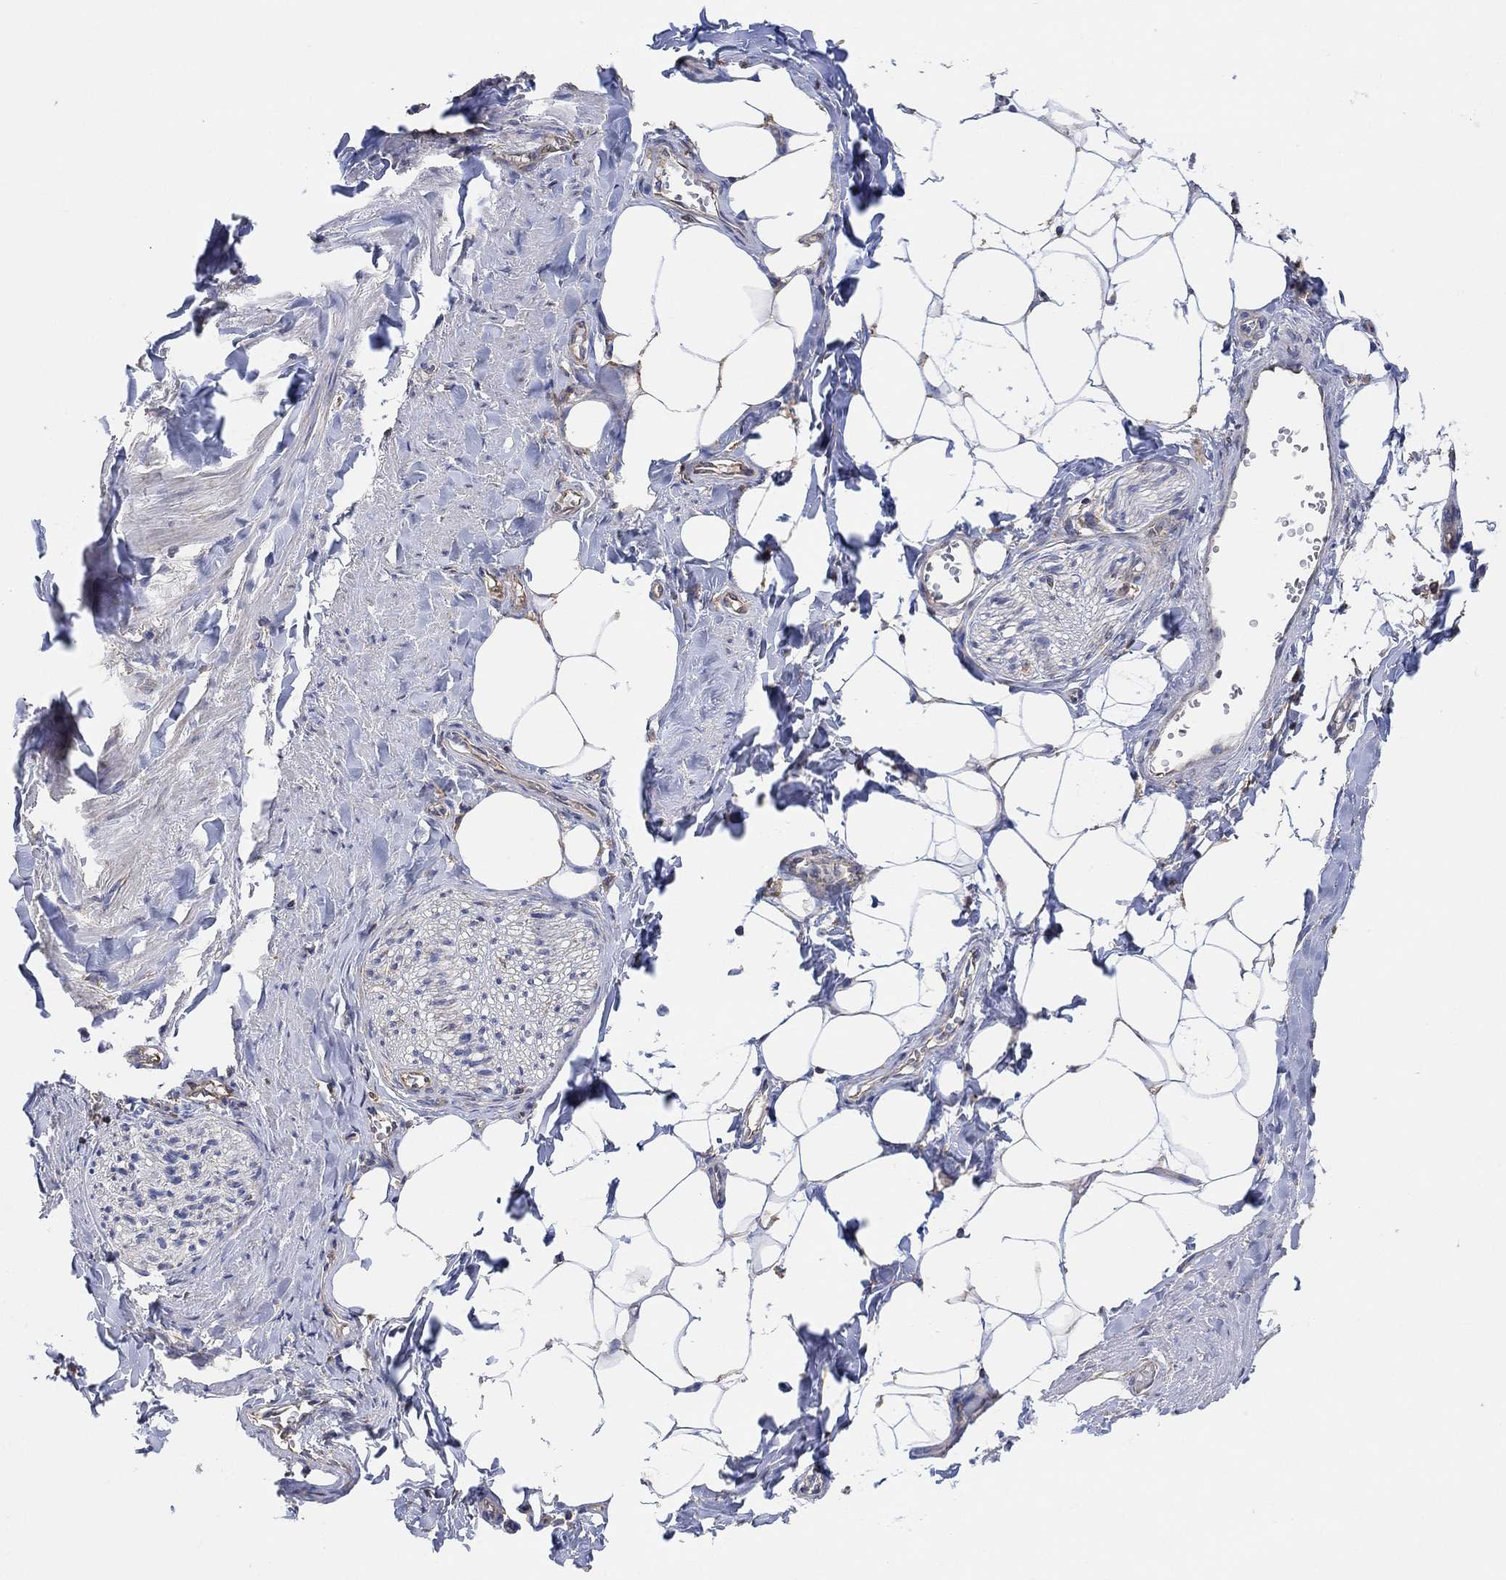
{"staining": {"intensity": "negative", "quantity": "none", "location": "none"}, "tissue": "adipose tissue", "cell_type": "Adipocytes", "image_type": "normal", "snomed": [{"axis": "morphology", "description": "Normal tissue, NOS"}, {"axis": "morphology", "description": "Carcinoid, malignant, NOS"}, {"axis": "topography", "description": "Small intestine"}, {"axis": "topography", "description": "Peripheral nerve tissue"}], "caption": "Immunohistochemistry photomicrograph of benign human adipose tissue stained for a protein (brown), which demonstrates no positivity in adipocytes.", "gene": "BLOC1S3", "patient": {"sex": "male", "age": 52}}